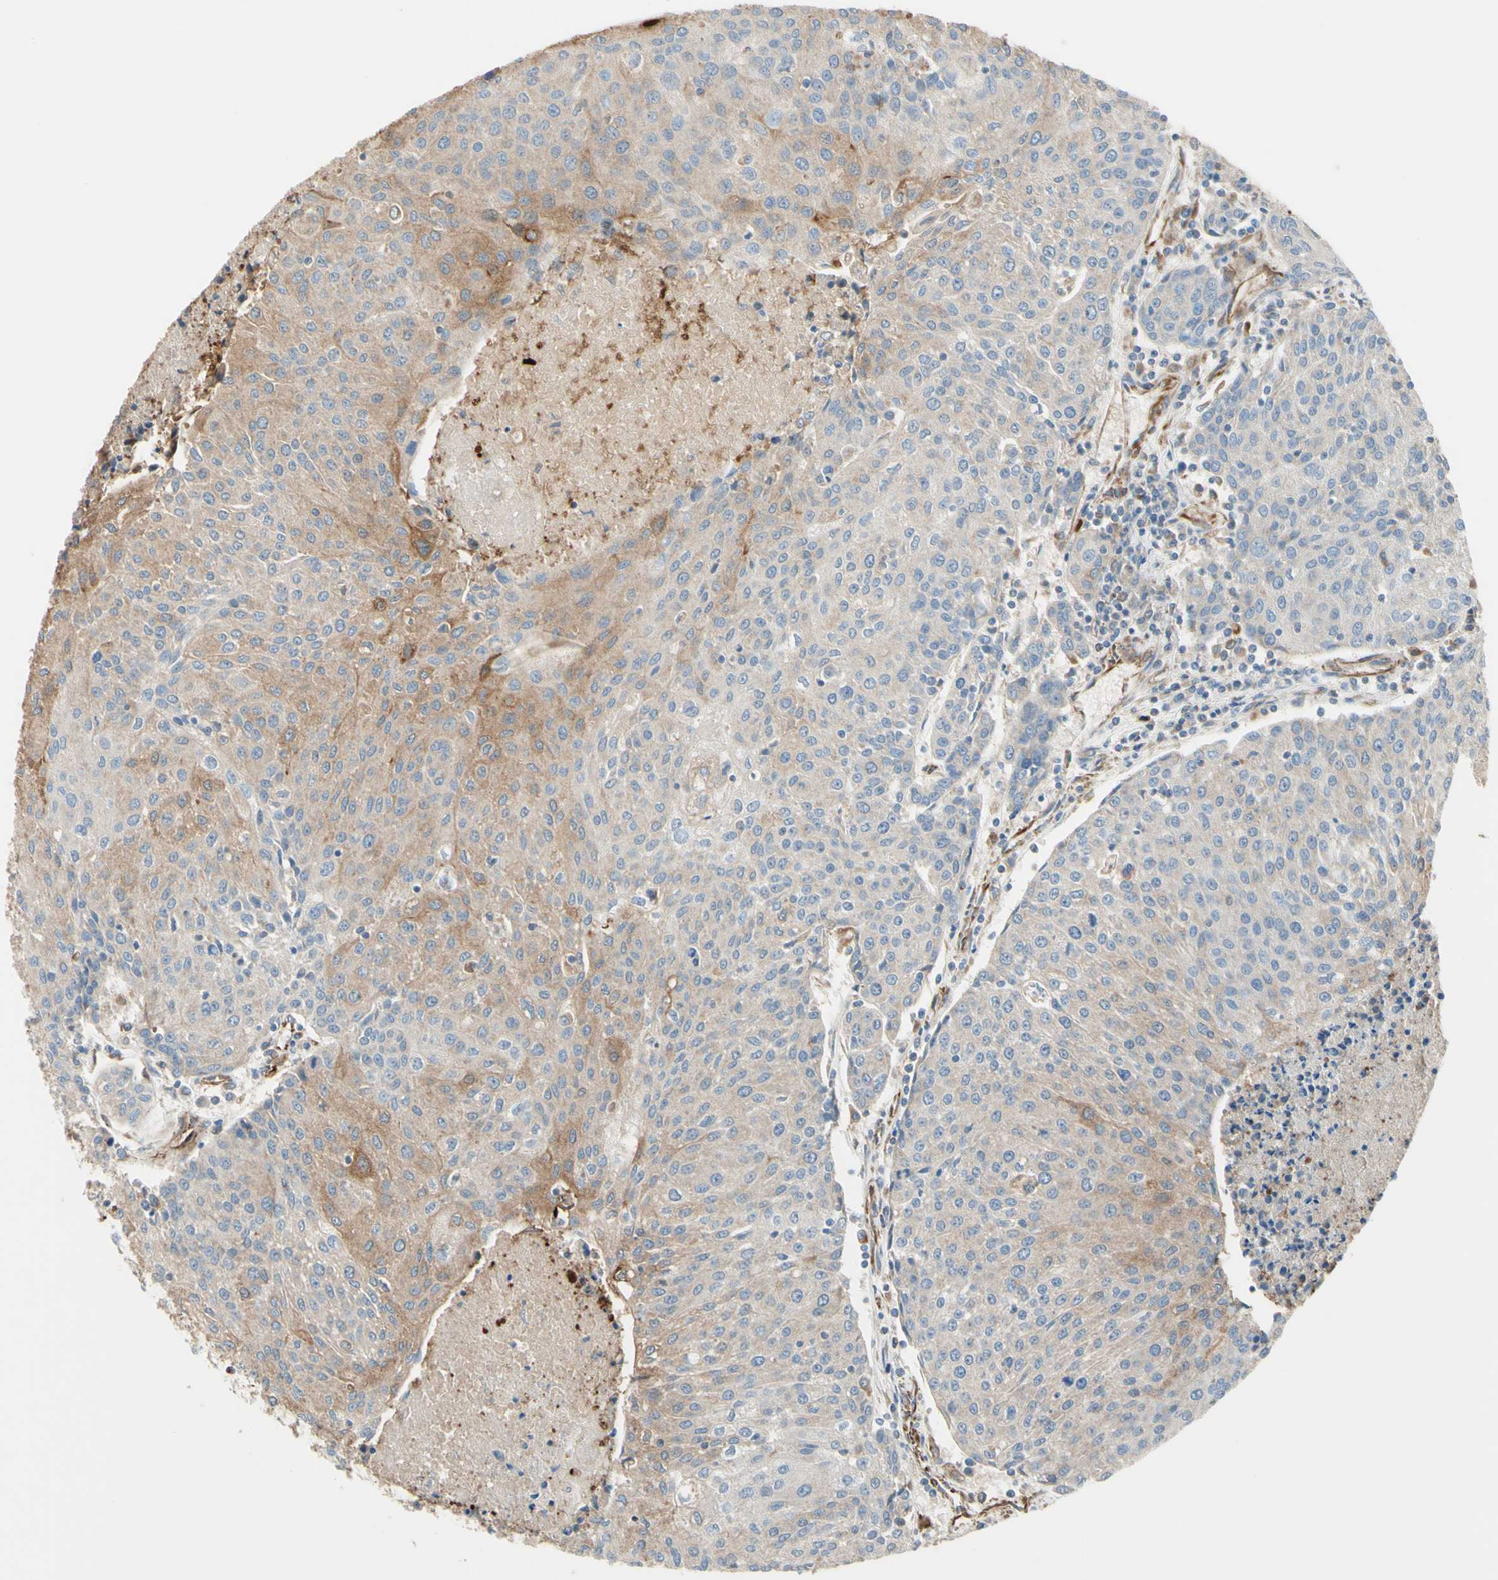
{"staining": {"intensity": "weak", "quantity": "25%-75%", "location": "cytoplasmic/membranous"}, "tissue": "urothelial cancer", "cell_type": "Tumor cells", "image_type": "cancer", "snomed": [{"axis": "morphology", "description": "Urothelial carcinoma, High grade"}, {"axis": "topography", "description": "Urinary bladder"}], "caption": "Protein staining exhibits weak cytoplasmic/membranous positivity in approximately 25%-75% of tumor cells in urothelial cancer.", "gene": "TRAF2", "patient": {"sex": "female", "age": 85}}